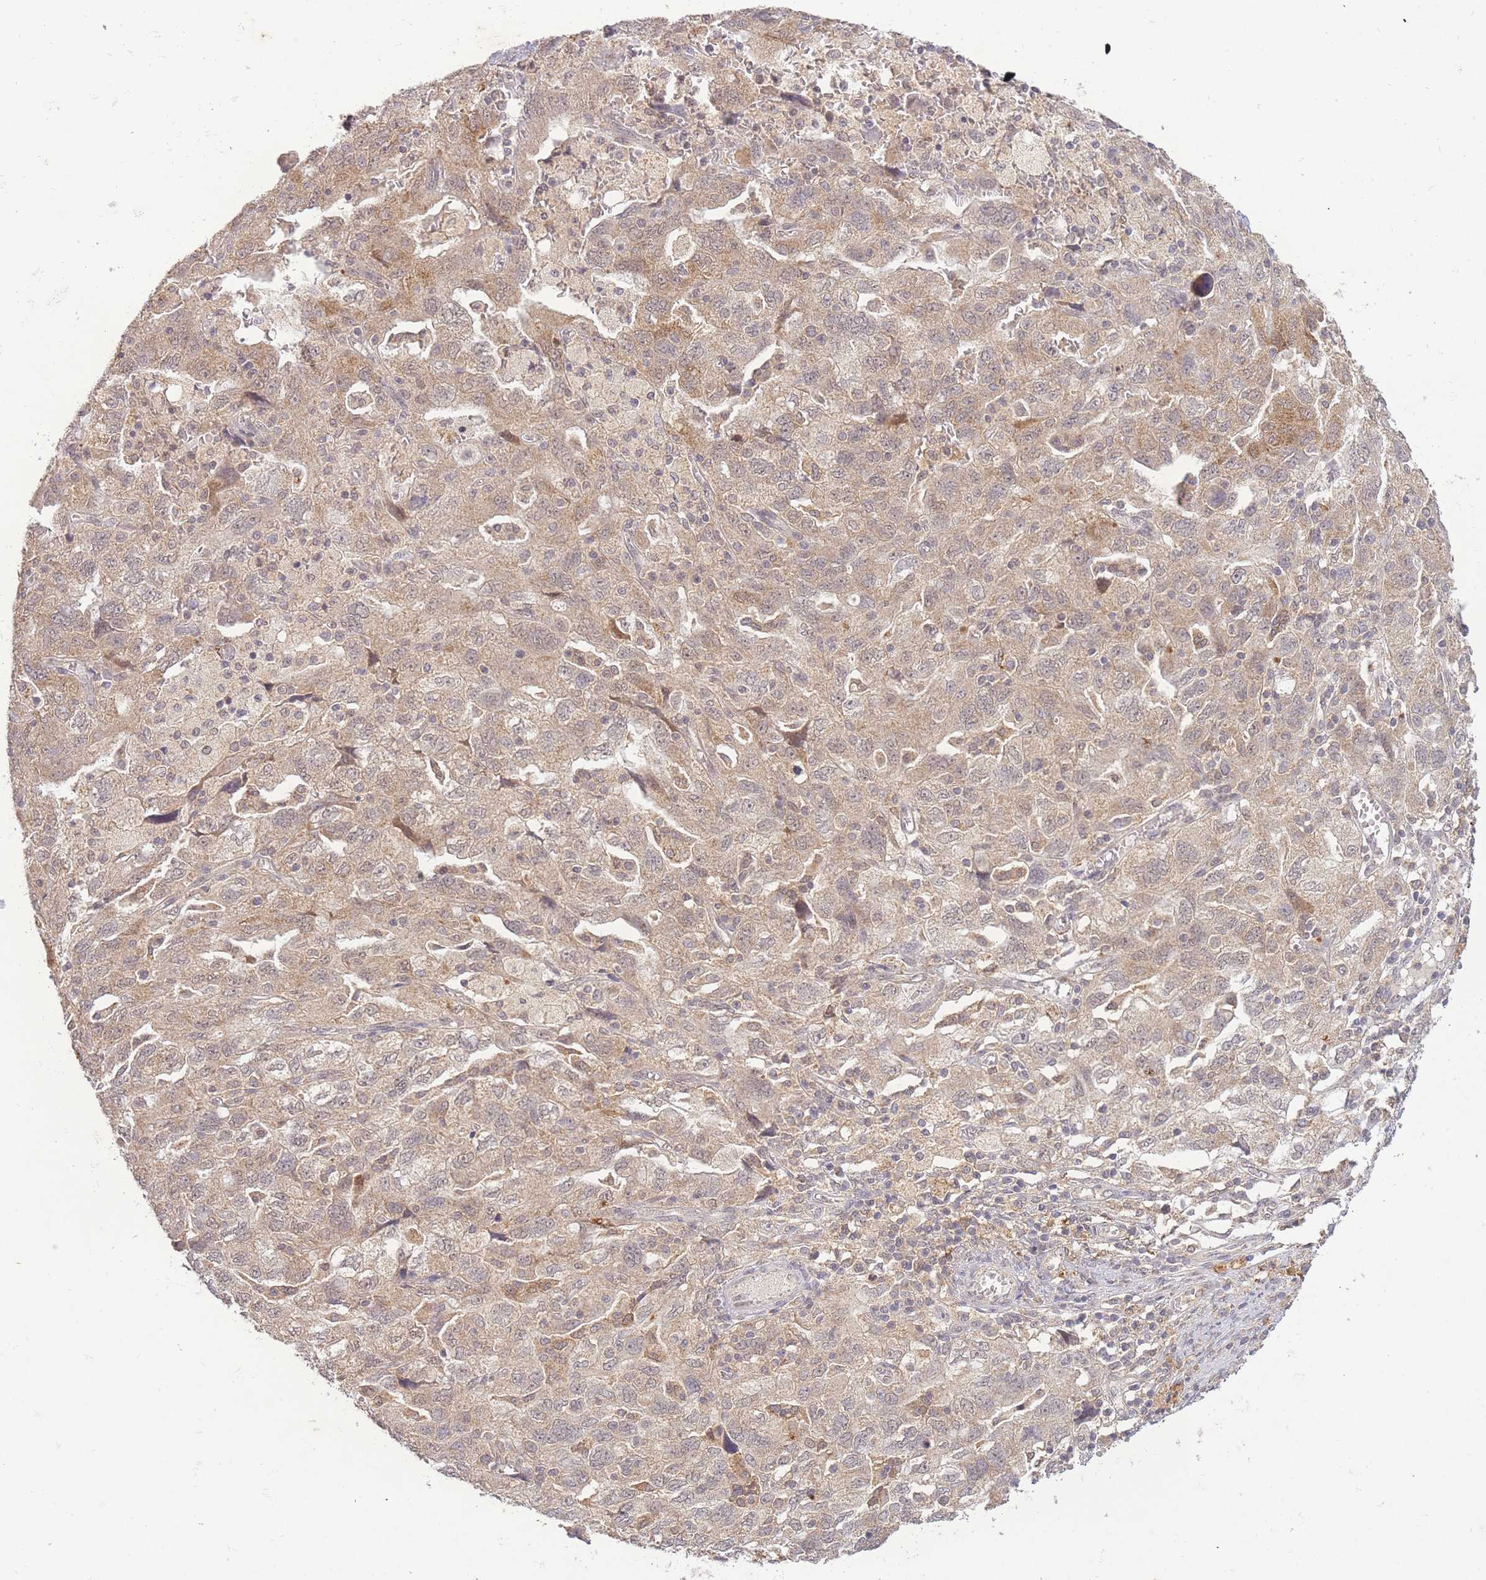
{"staining": {"intensity": "weak", "quantity": ">75%", "location": "cytoplasmic/membranous"}, "tissue": "ovarian cancer", "cell_type": "Tumor cells", "image_type": "cancer", "snomed": [{"axis": "morphology", "description": "Carcinoma, NOS"}, {"axis": "morphology", "description": "Cystadenocarcinoma, serous, NOS"}, {"axis": "topography", "description": "Ovary"}], "caption": "Tumor cells demonstrate low levels of weak cytoplasmic/membranous expression in approximately >75% of cells in human ovarian cancer (serous cystadenocarcinoma).", "gene": "RNF144B", "patient": {"sex": "female", "age": 69}}